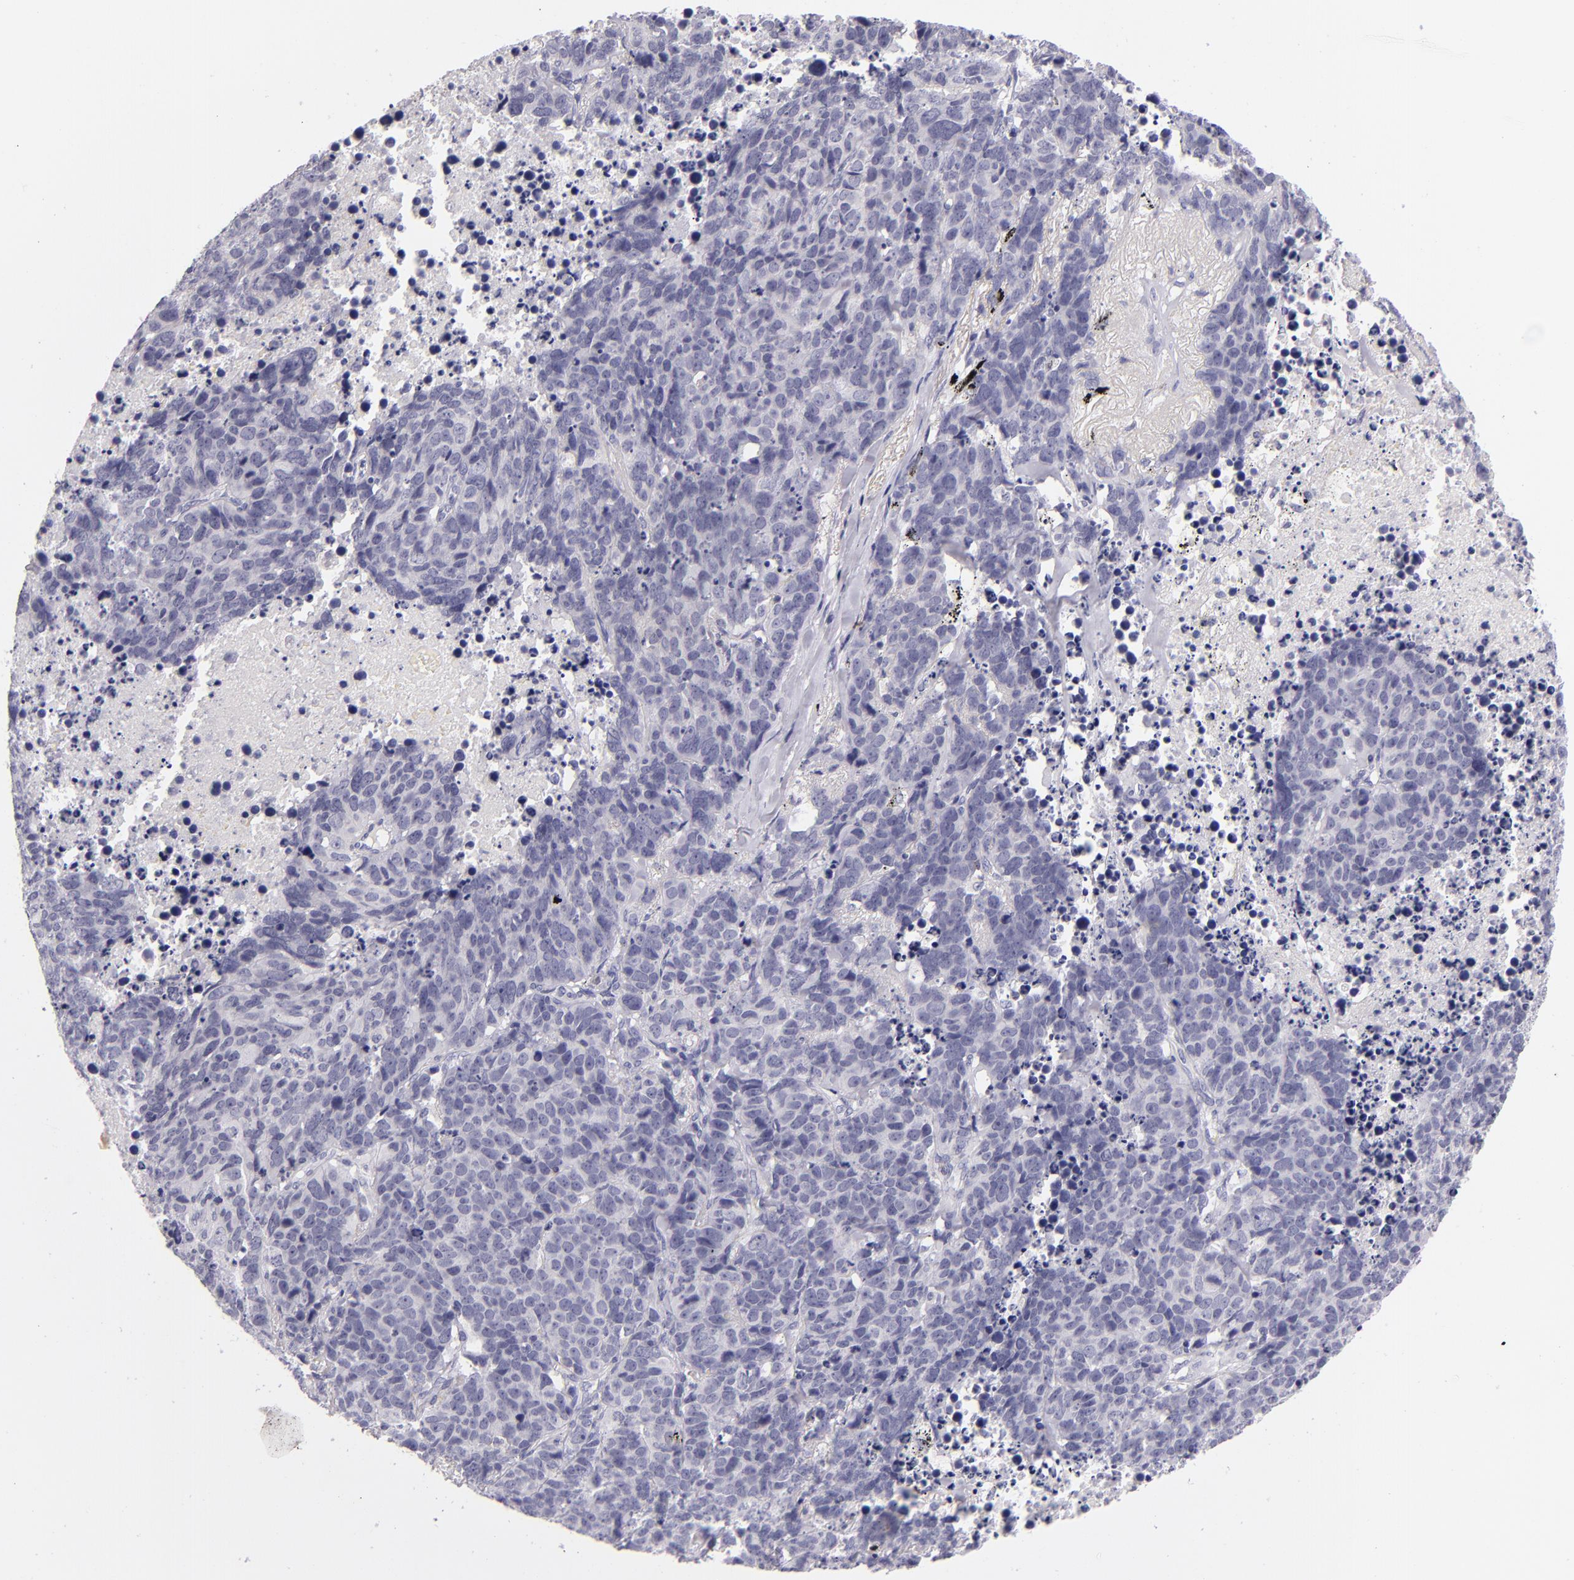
{"staining": {"intensity": "negative", "quantity": "none", "location": "none"}, "tissue": "lung cancer", "cell_type": "Tumor cells", "image_type": "cancer", "snomed": [{"axis": "morphology", "description": "Carcinoid, malignant, NOS"}, {"axis": "topography", "description": "Lung"}], "caption": "Human lung cancer (malignant carcinoid) stained for a protein using IHC exhibits no staining in tumor cells.", "gene": "CD48", "patient": {"sex": "male", "age": 60}}